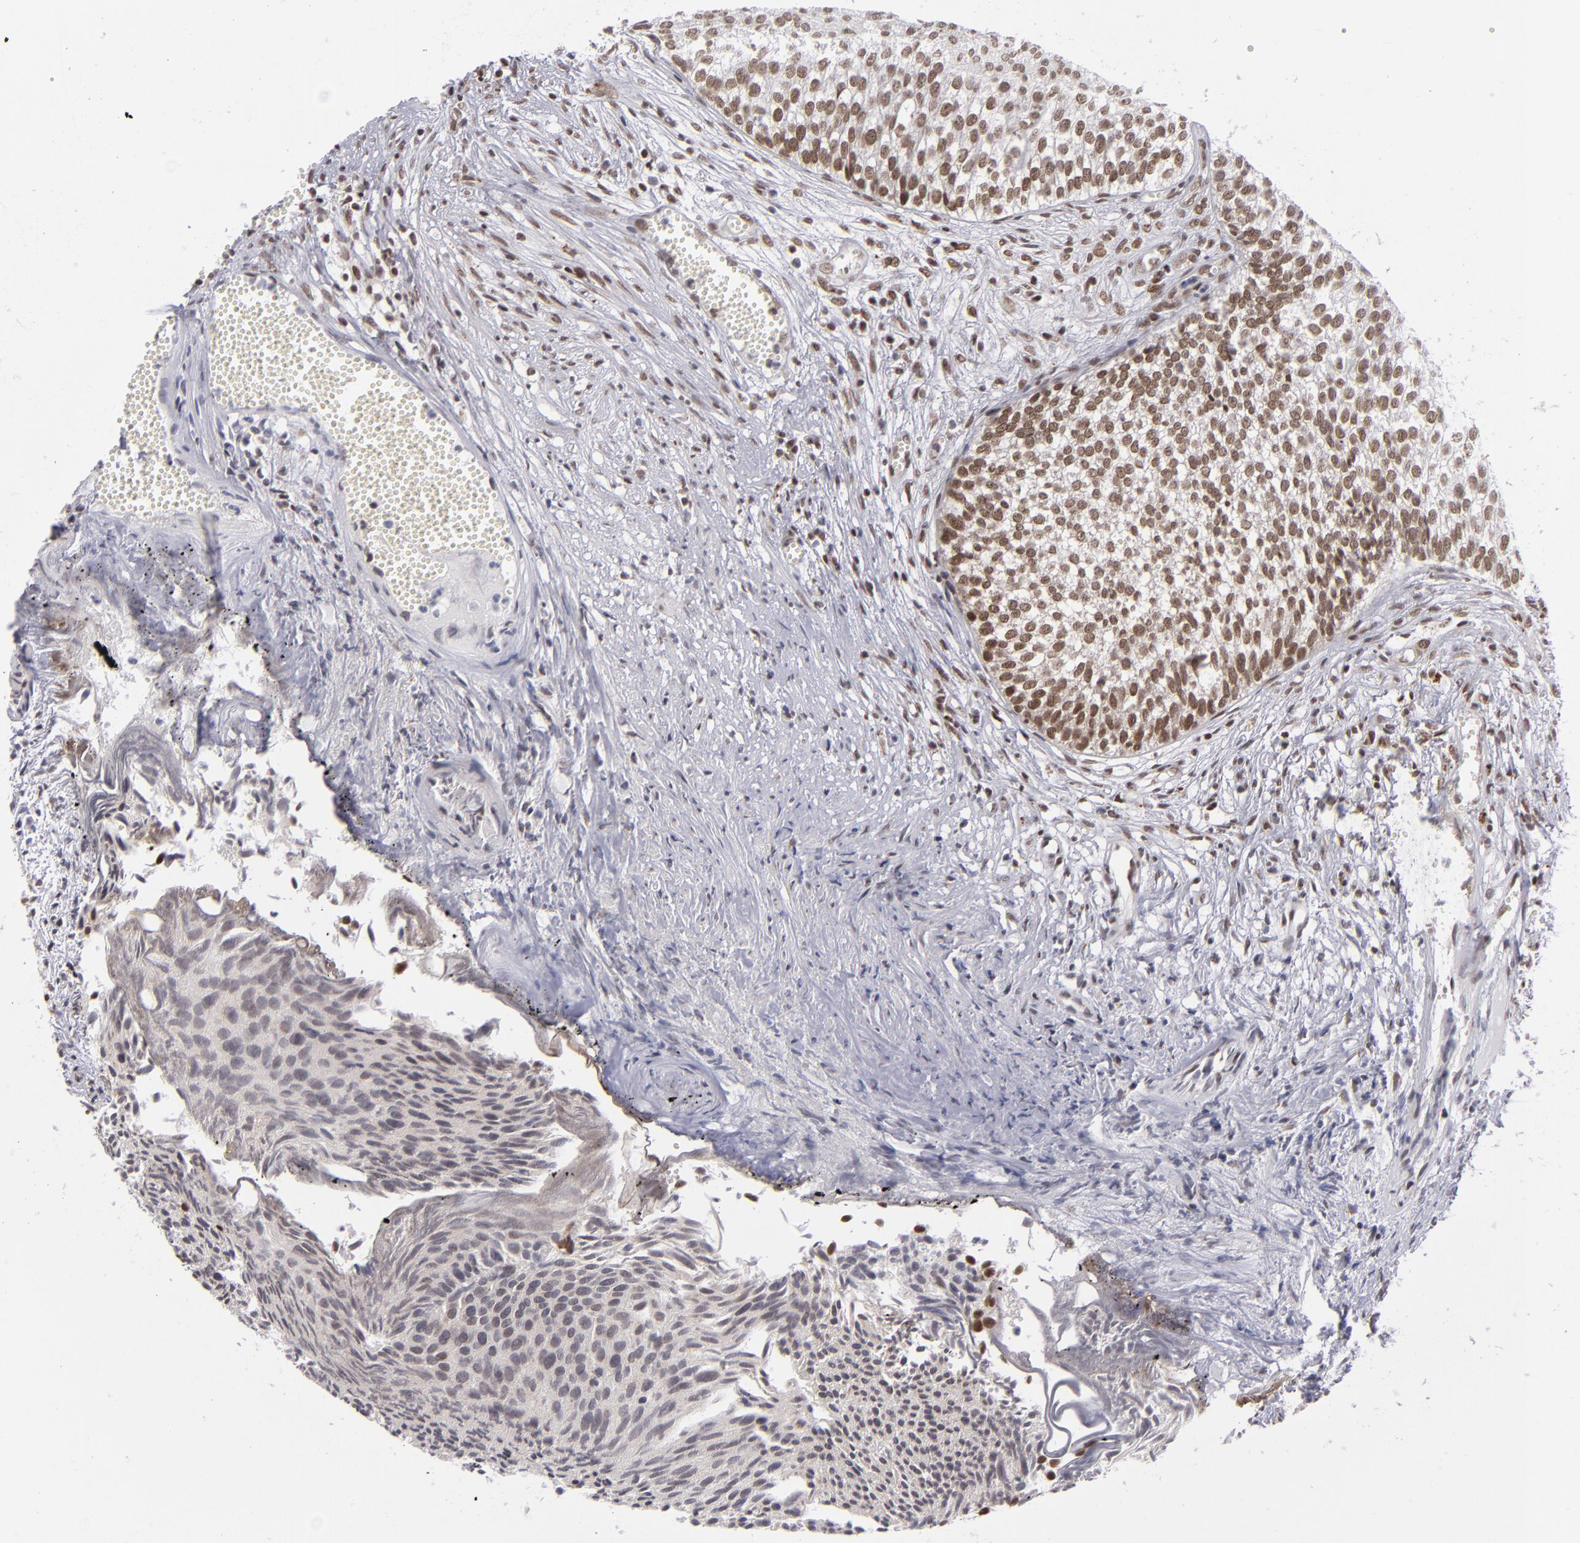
{"staining": {"intensity": "moderate", "quantity": ">75%", "location": "nuclear"}, "tissue": "urothelial cancer", "cell_type": "Tumor cells", "image_type": "cancer", "snomed": [{"axis": "morphology", "description": "Urothelial carcinoma, Low grade"}, {"axis": "topography", "description": "Urinary bladder"}], "caption": "Immunohistochemistry of human urothelial cancer reveals medium levels of moderate nuclear expression in about >75% of tumor cells. (Stains: DAB in brown, nuclei in blue, Microscopy: brightfield microscopy at high magnification).", "gene": "MLLT3", "patient": {"sex": "male", "age": 84}}